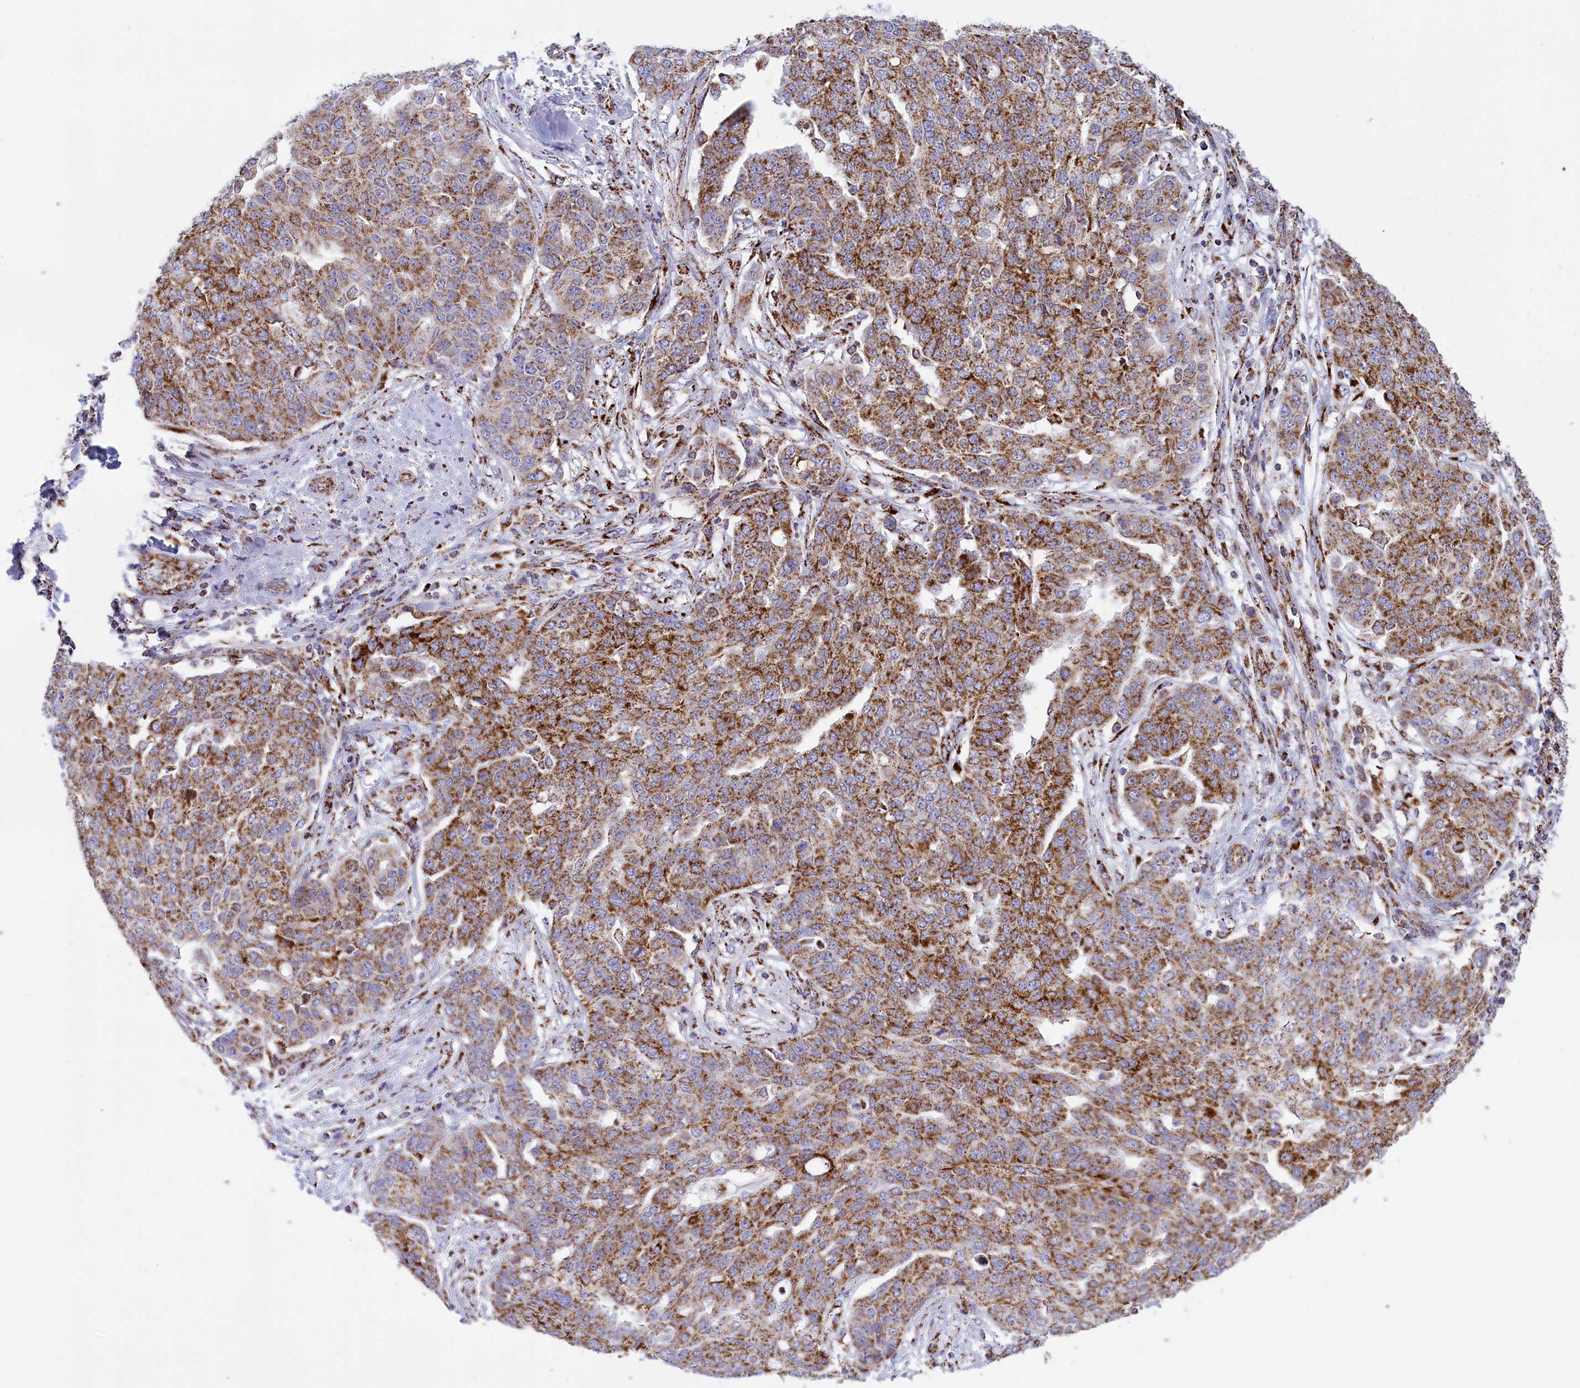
{"staining": {"intensity": "moderate", "quantity": ">75%", "location": "cytoplasmic/membranous"}, "tissue": "ovarian cancer", "cell_type": "Tumor cells", "image_type": "cancer", "snomed": [{"axis": "morphology", "description": "Cystadenocarcinoma, serous, NOS"}, {"axis": "topography", "description": "Soft tissue"}, {"axis": "topography", "description": "Ovary"}], "caption": "Protein expression analysis of ovarian serous cystadenocarcinoma demonstrates moderate cytoplasmic/membranous staining in approximately >75% of tumor cells.", "gene": "ISOC2", "patient": {"sex": "female", "age": 57}}